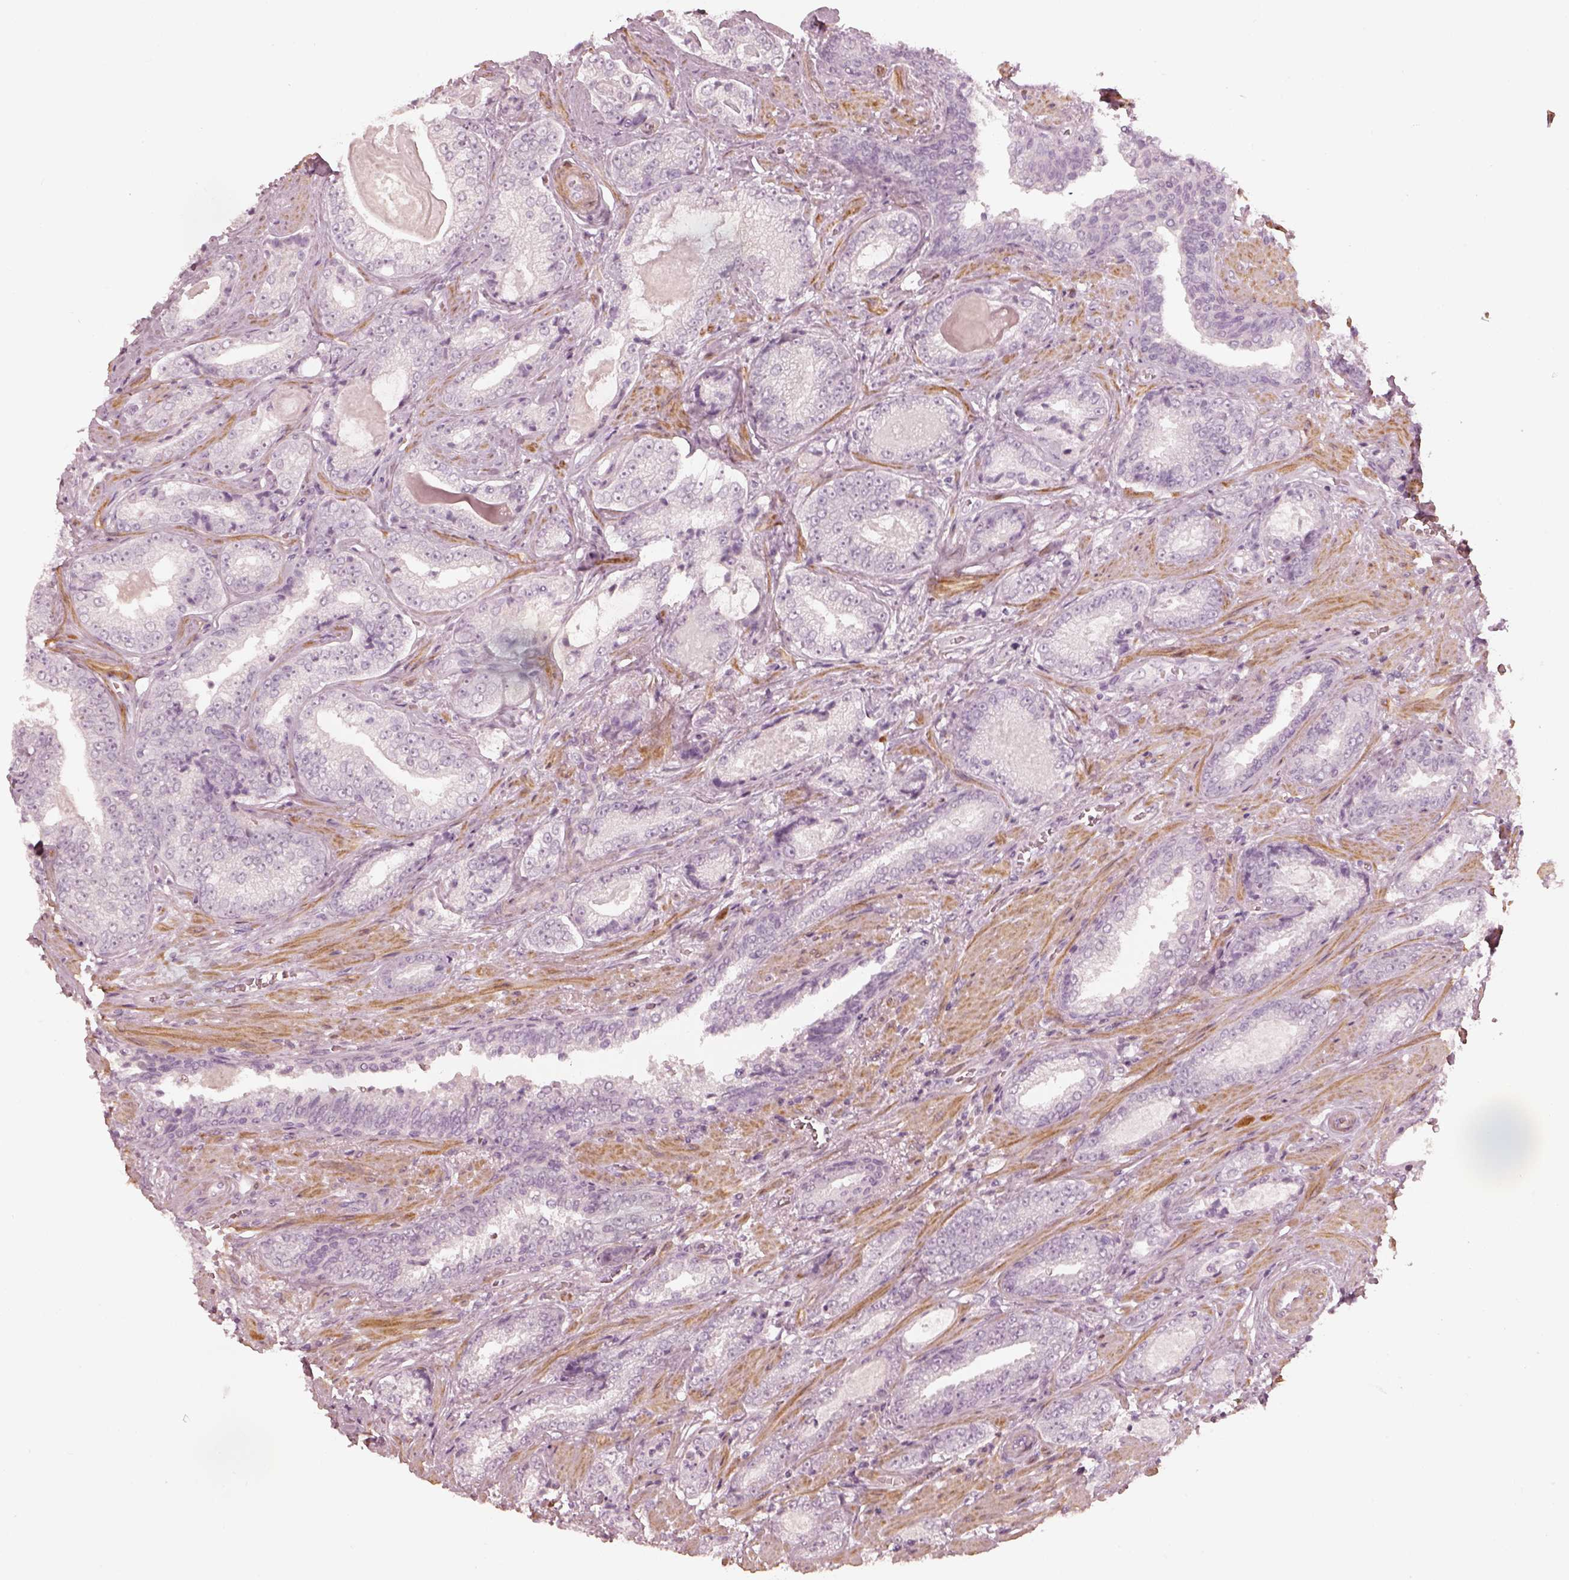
{"staining": {"intensity": "negative", "quantity": "none", "location": "none"}, "tissue": "prostate cancer", "cell_type": "Tumor cells", "image_type": "cancer", "snomed": [{"axis": "morphology", "description": "Adenocarcinoma, Low grade"}, {"axis": "topography", "description": "Prostate"}], "caption": "Immunohistochemical staining of human prostate adenocarcinoma (low-grade) reveals no significant expression in tumor cells.", "gene": "PRLHR", "patient": {"sex": "male", "age": 61}}